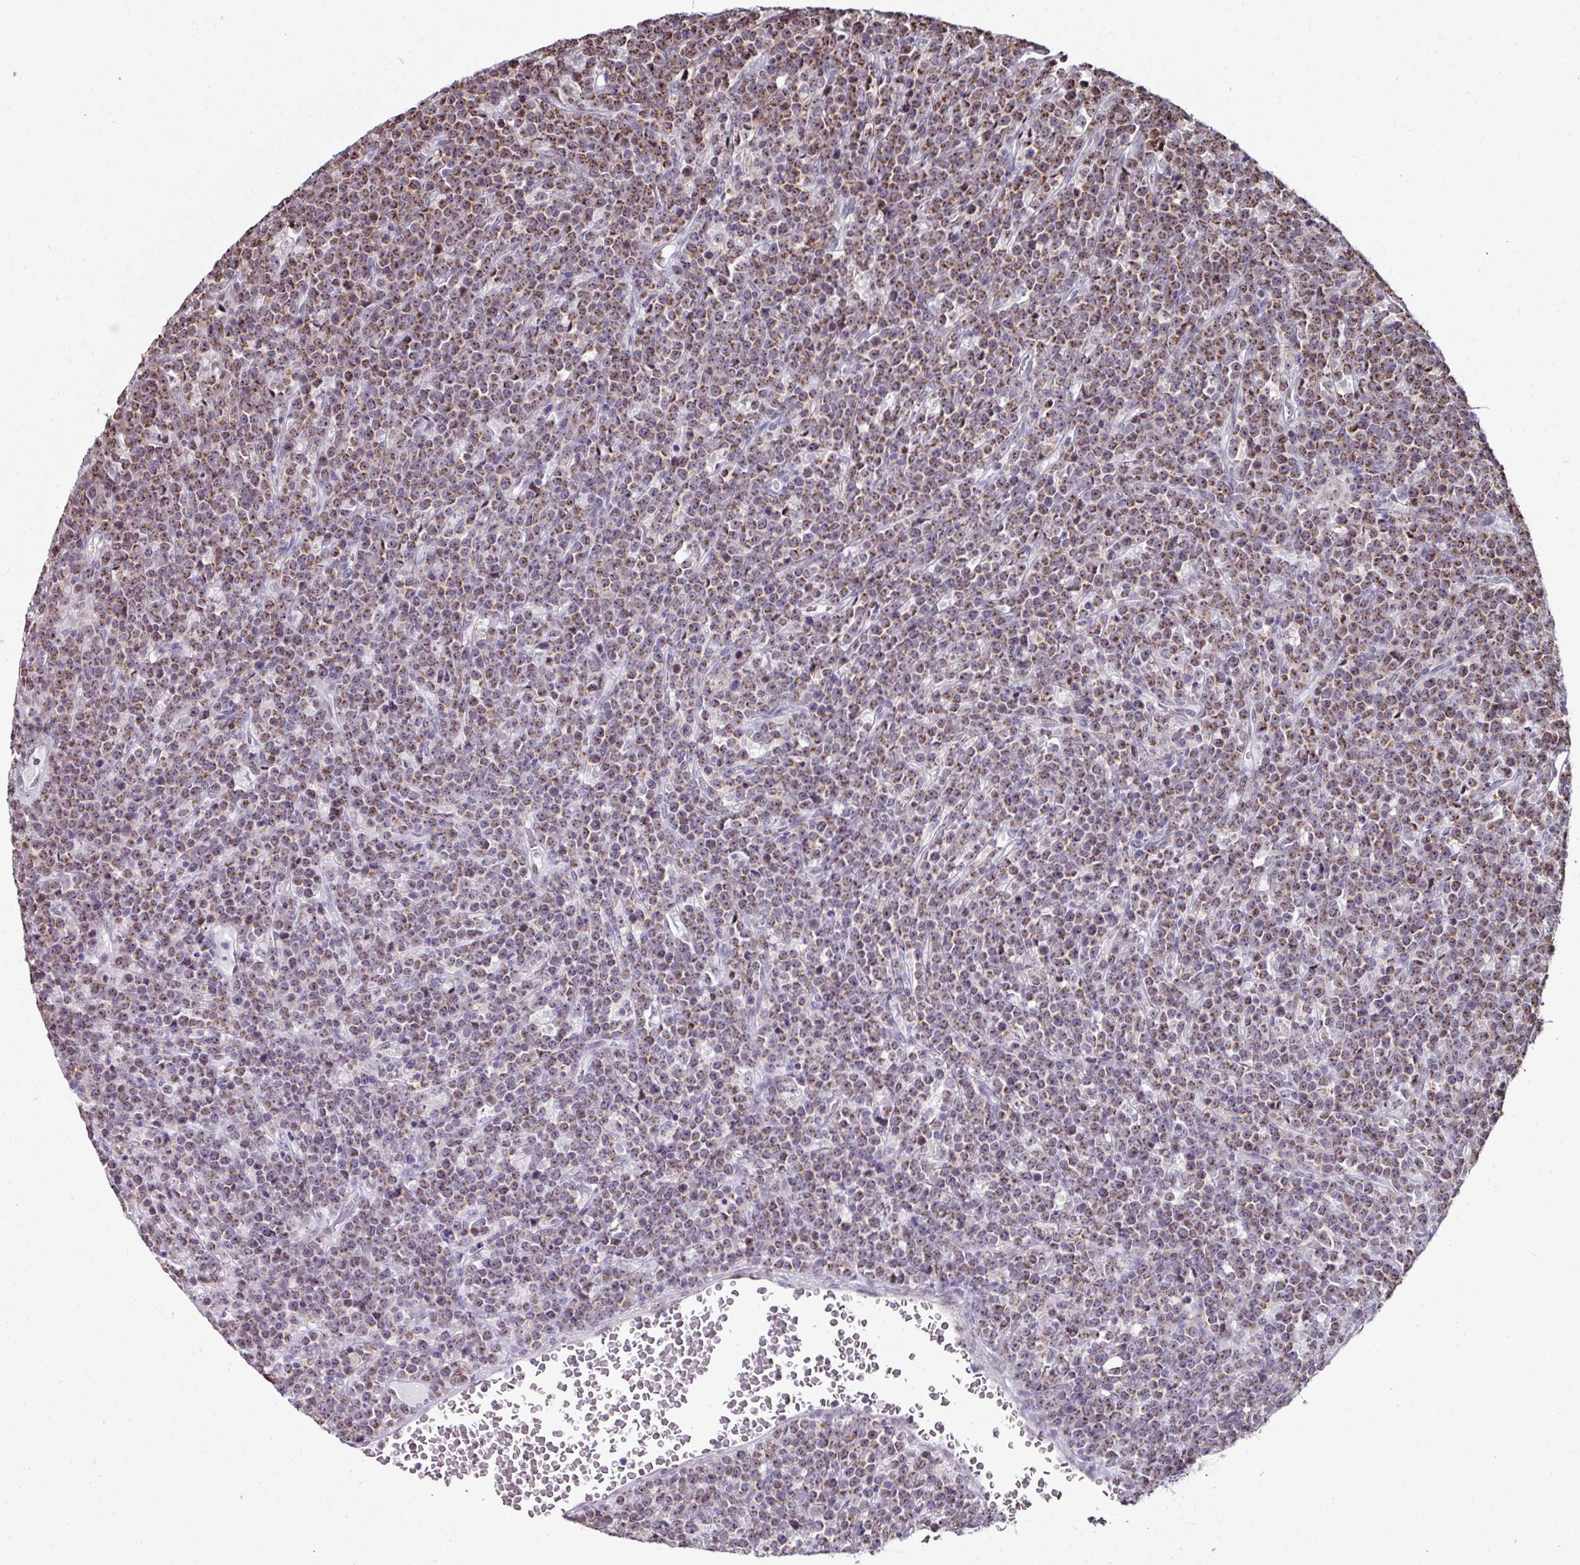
{"staining": {"intensity": "moderate", "quantity": "25%-75%", "location": "cytoplasmic/membranous,nuclear"}, "tissue": "lymphoma", "cell_type": "Tumor cells", "image_type": "cancer", "snomed": [{"axis": "morphology", "description": "Malignant lymphoma, non-Hodgkin's type, High grade"}, {"axis": "topography", "description": "Ovary"}], "caption": "Immunohistochemical staining of human lymphoma reveals moderate cytoplasmic/membranous and nuclear protein positivity in about 25%-75% of tumor cells.", "gene": "NACC2", "patient": {"sex": "female", "age": 56}}